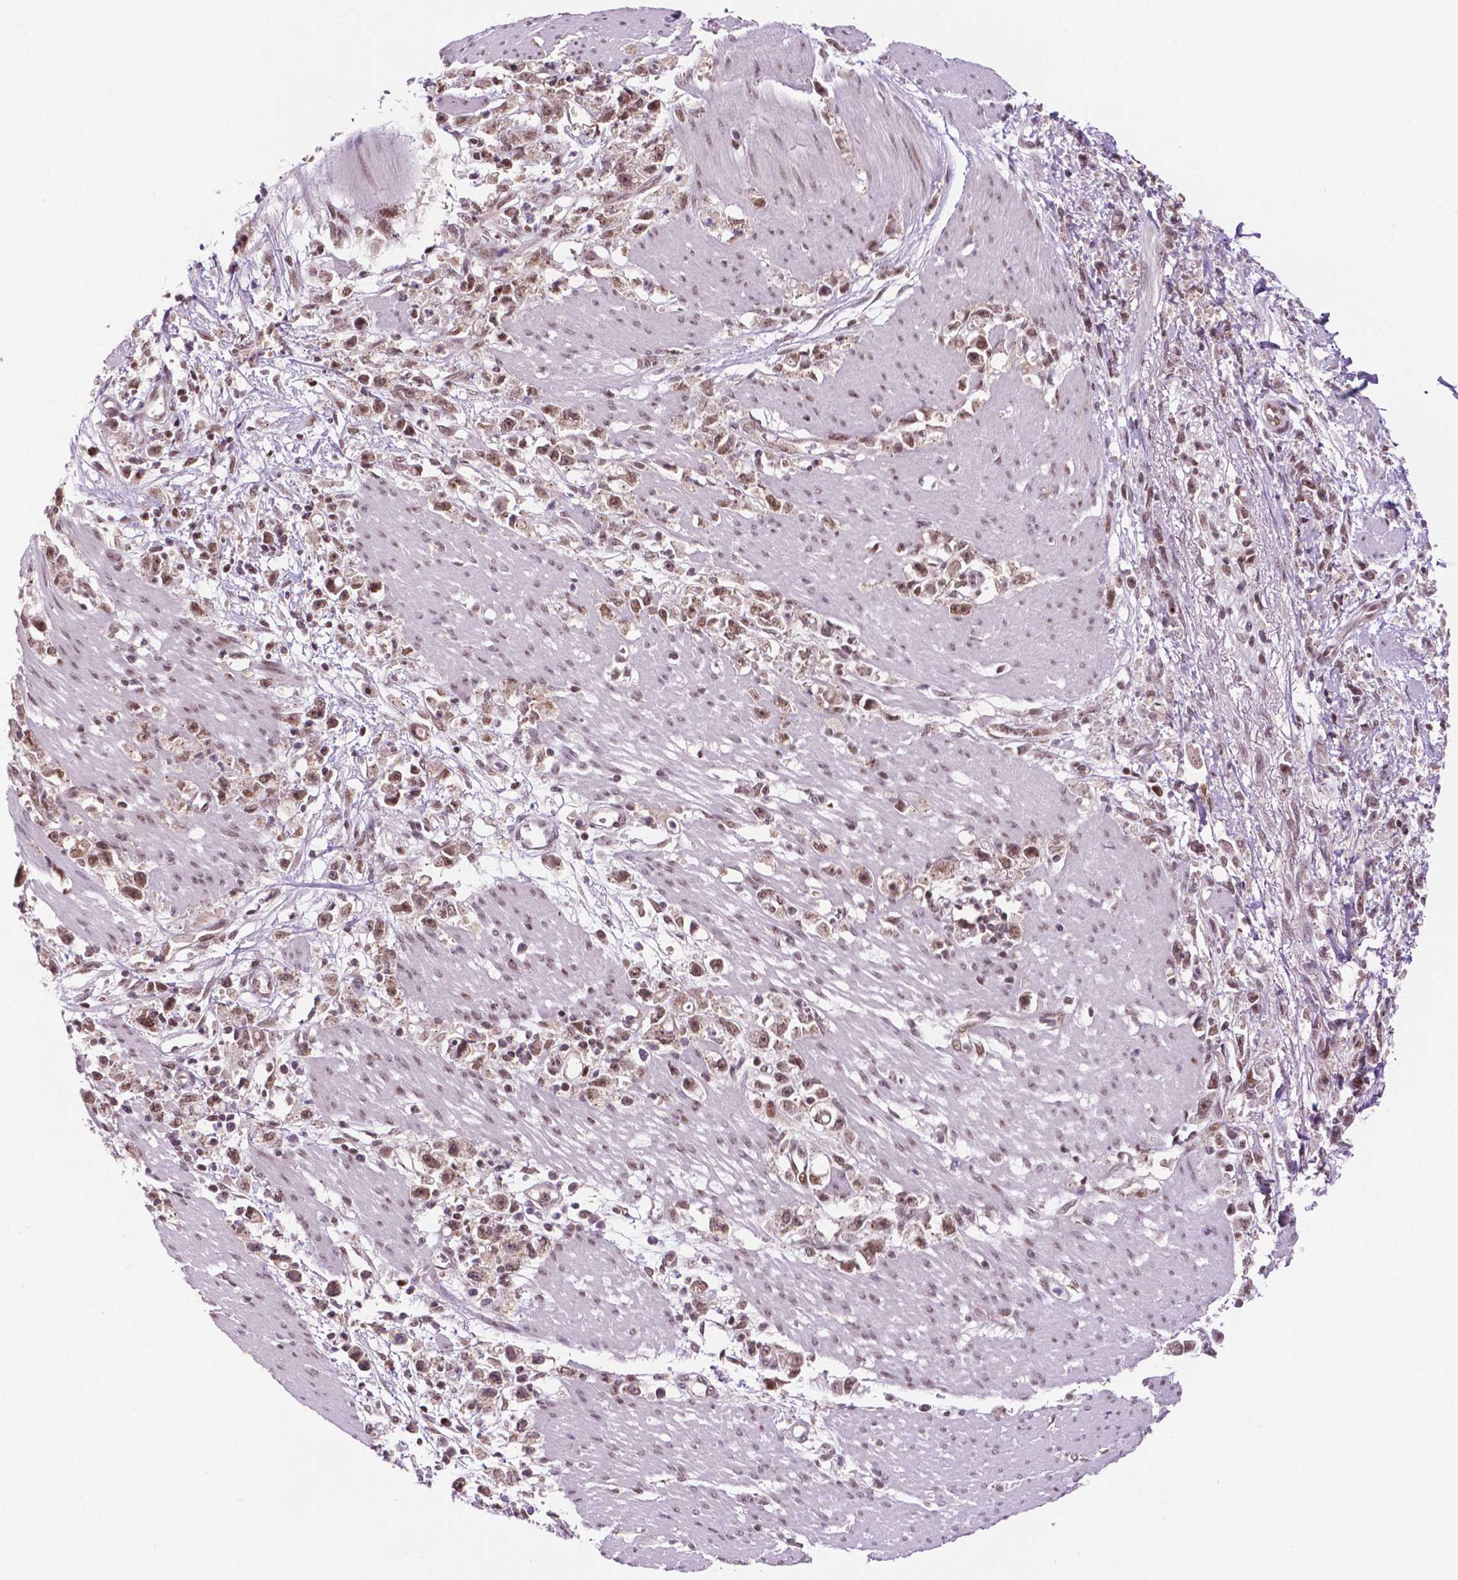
{"staining": {"intensity": "moderate", "quantity": ">75%", "location": "nuclear"}, "tissue": "stomach cancer", "cell_type": "Tumor cells", "image_type": "cancer", "snomed": [{"axis": "morphology", "description": "Adenocarcinoma, NOS"}, {"axis": "topography", "description": "Stomach"}], "caption": "About >75% of tumor cells in human stomach adenocarcinoma show moderate nuclear protein positivity as visualized by brown immunohistochemical staining.", "gene": "PER2", "patient": {"sex": "female", "age": 59}}